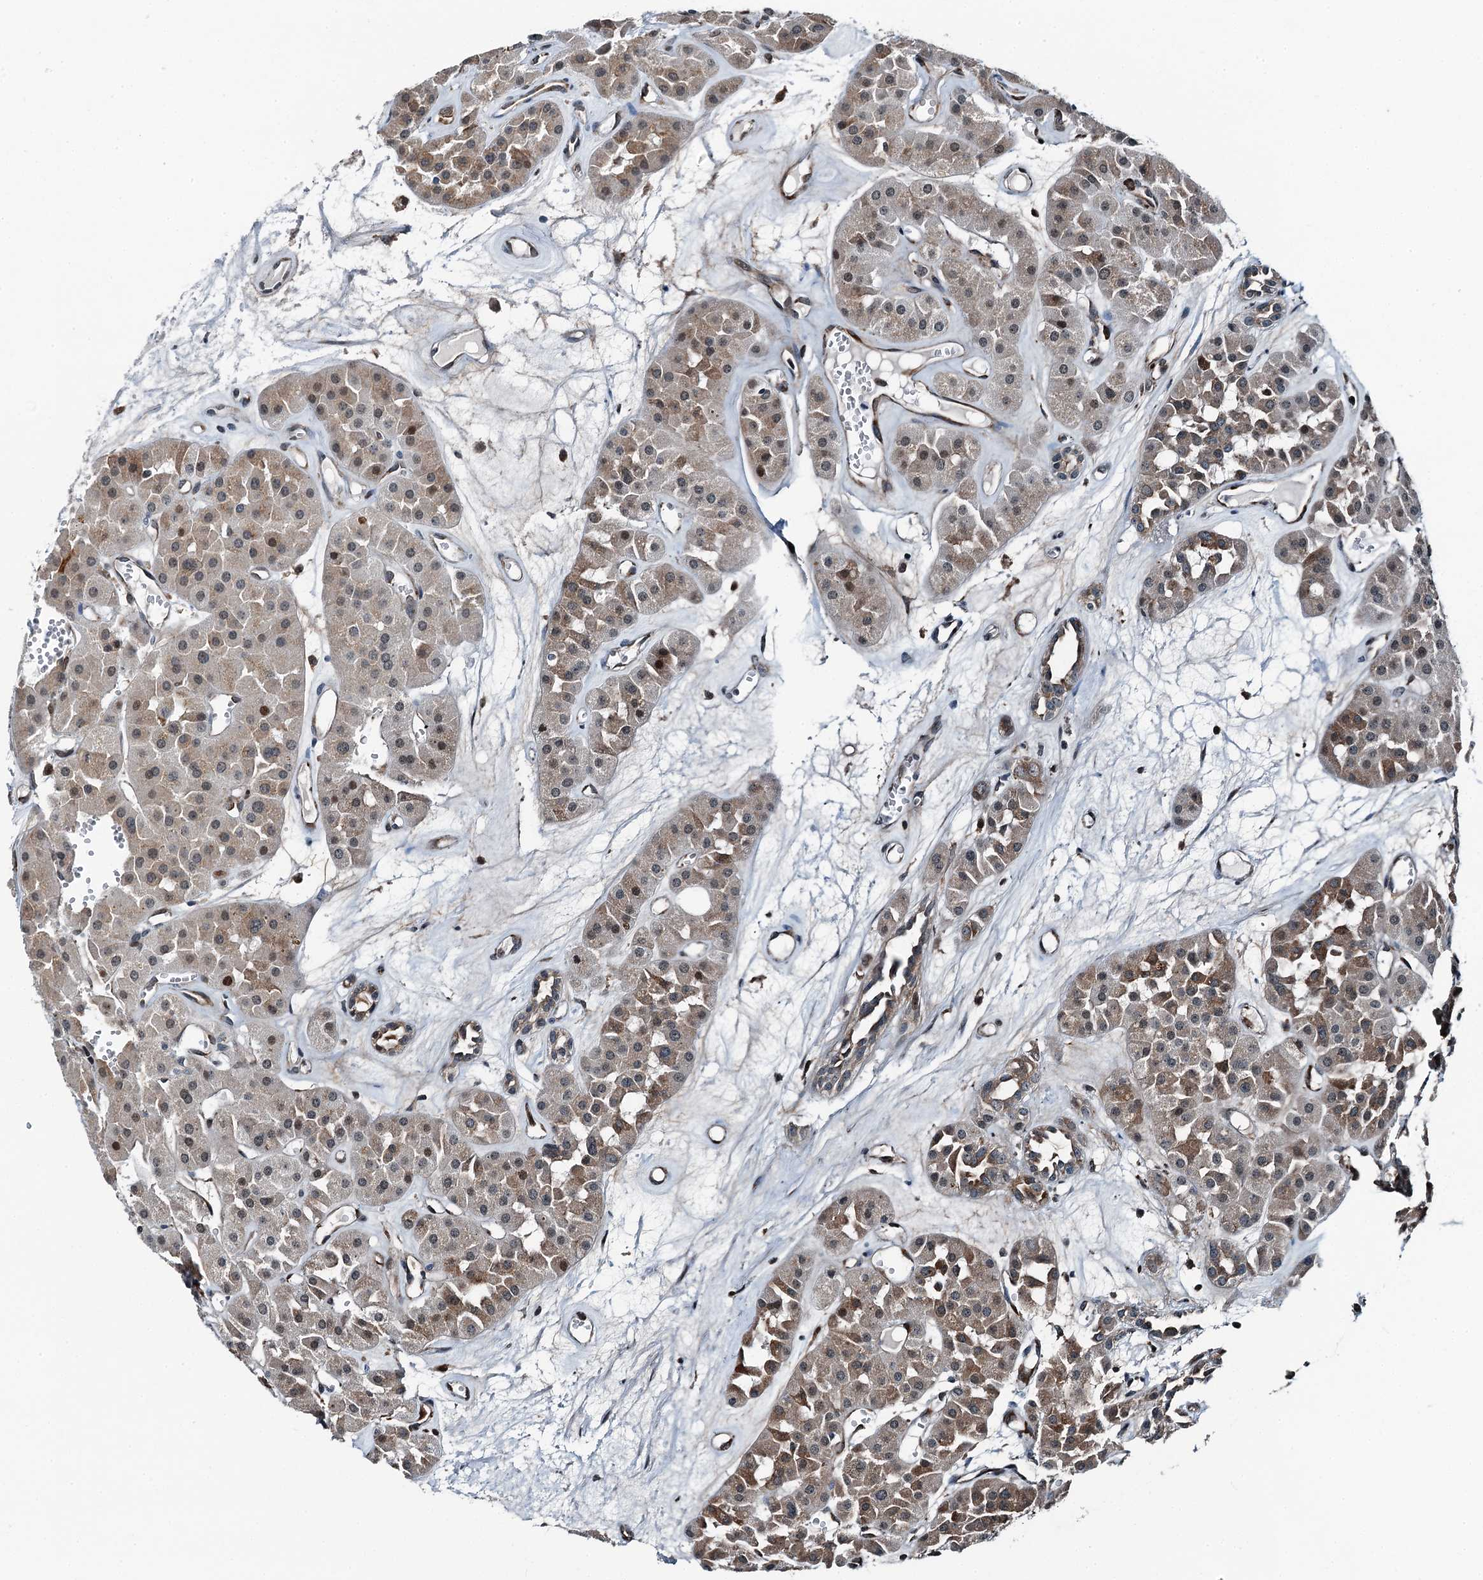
{"staining": {"intensity": "moderate", "quantity": ">75%", "location": "cytoplasmic/membranous,nuclear"}, "tissue": "renal cancer", "cell_type": "Tumor cells", "image_type": "cancer", "snomed": [{"axis": "morphology", "description": "Carcinoma, NOS"}, {"axis": "topography", "description": "Kidney"}], "caption": "Renal cancer was stained to show a protein in brown. There is medium levels of moderate cytoplasmic/membranous and nuclear expression in approximately >75% of tumor cells. (brown staining indicates protein expression, while blue staining denotes nuclei).", "gene": "TAMALIN", "patient": {"sex": "female", "age": 75}}